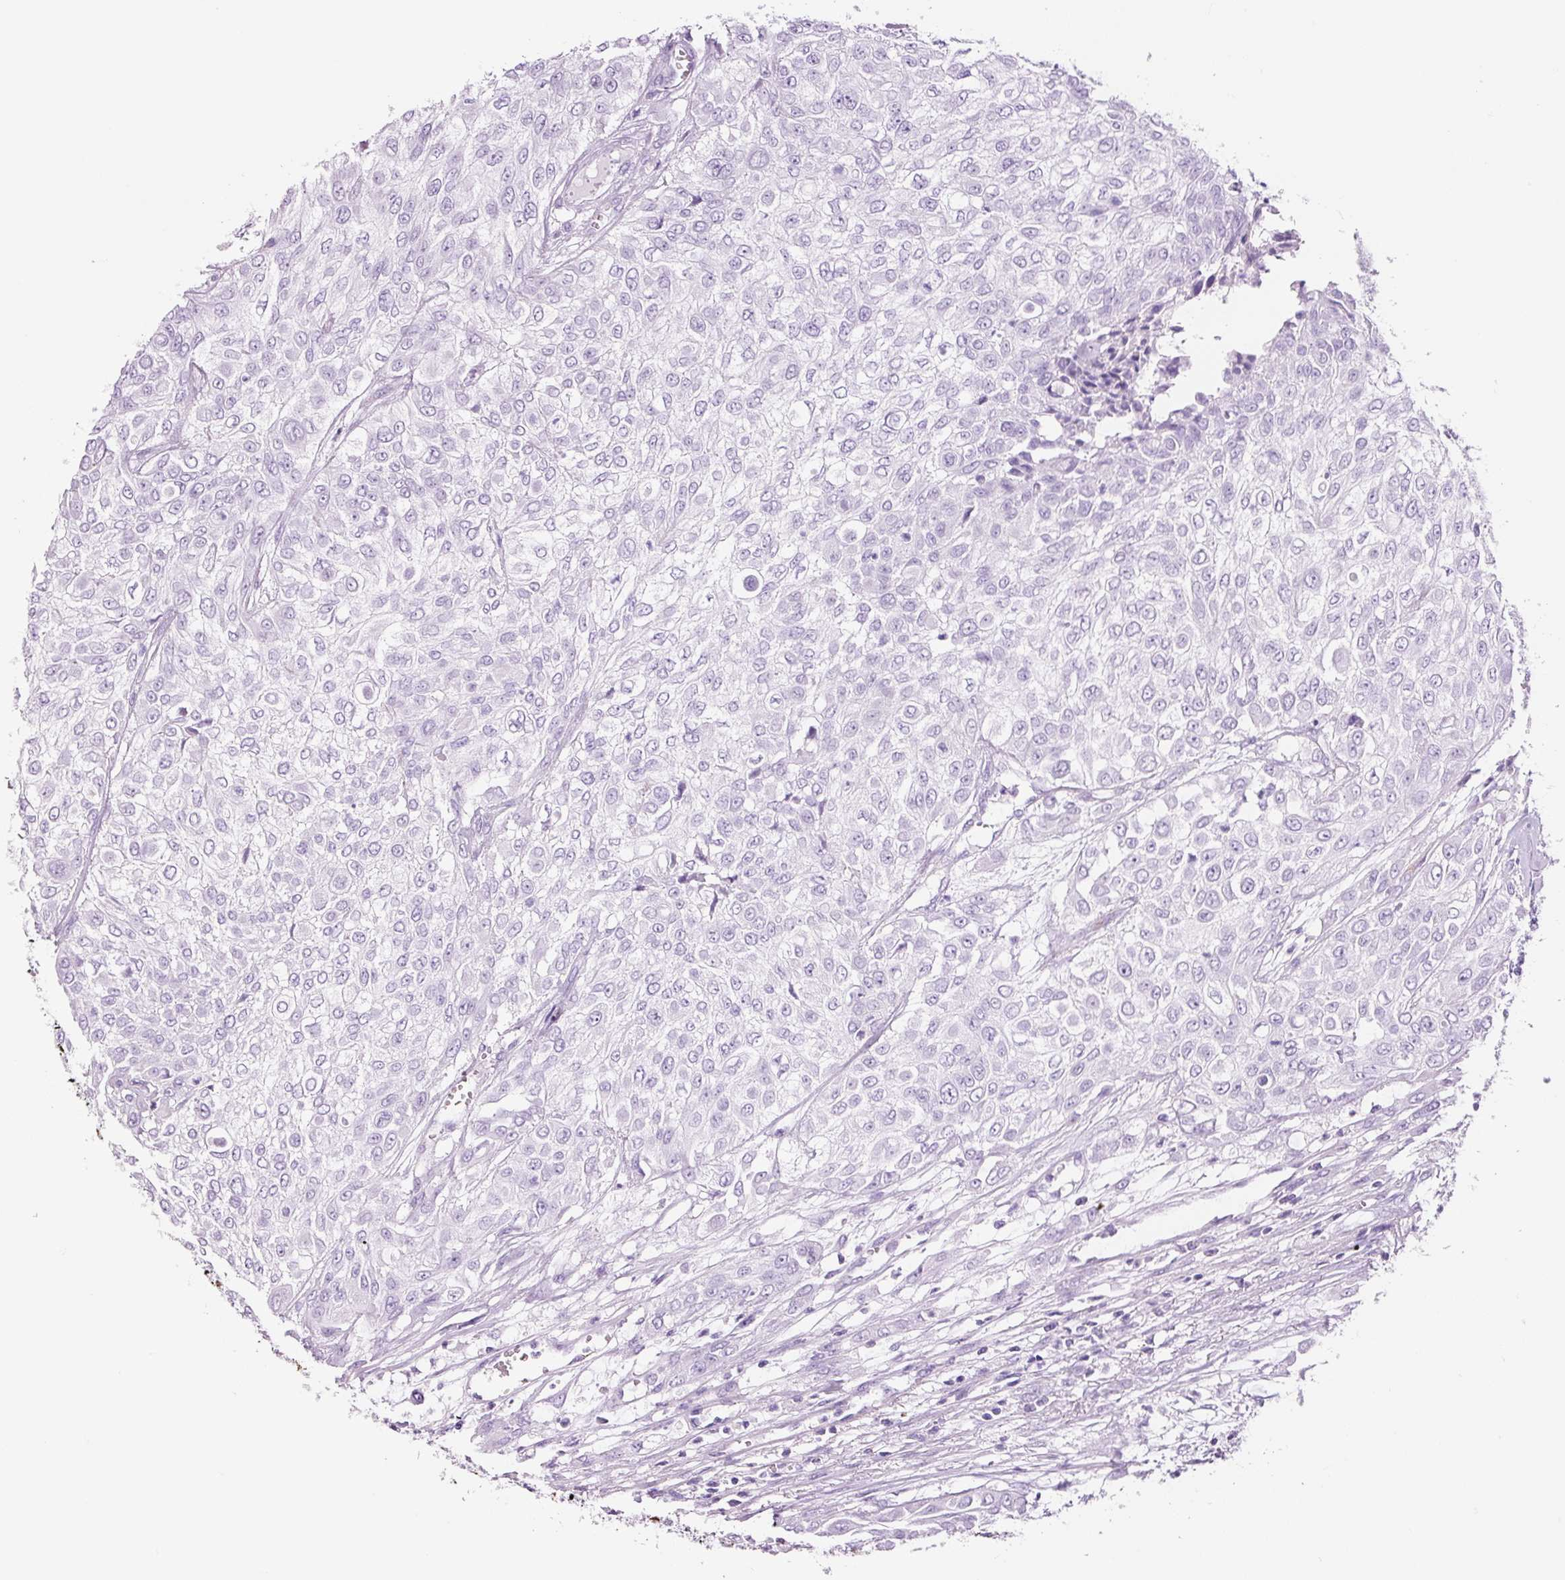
{"staining": {"intensity": "negative", "quantity": "none", "location": "none"}, "tissue": "urothelial cancer", "cell_type": "Tumor cells", "image_type": "cancer", "snomed": [{"axis": "morphology", "description": "Urothelial carcinoma, High grade"}, {"axis": "topography", "description": "Urinary bladder"}], "caption": "This is an immunohistochemistry photomicrograph of urothelial cancer. There is no expression in tumor cells.", "gene": "ADSS1", "patient": {"sex": "male", "age": 57}}